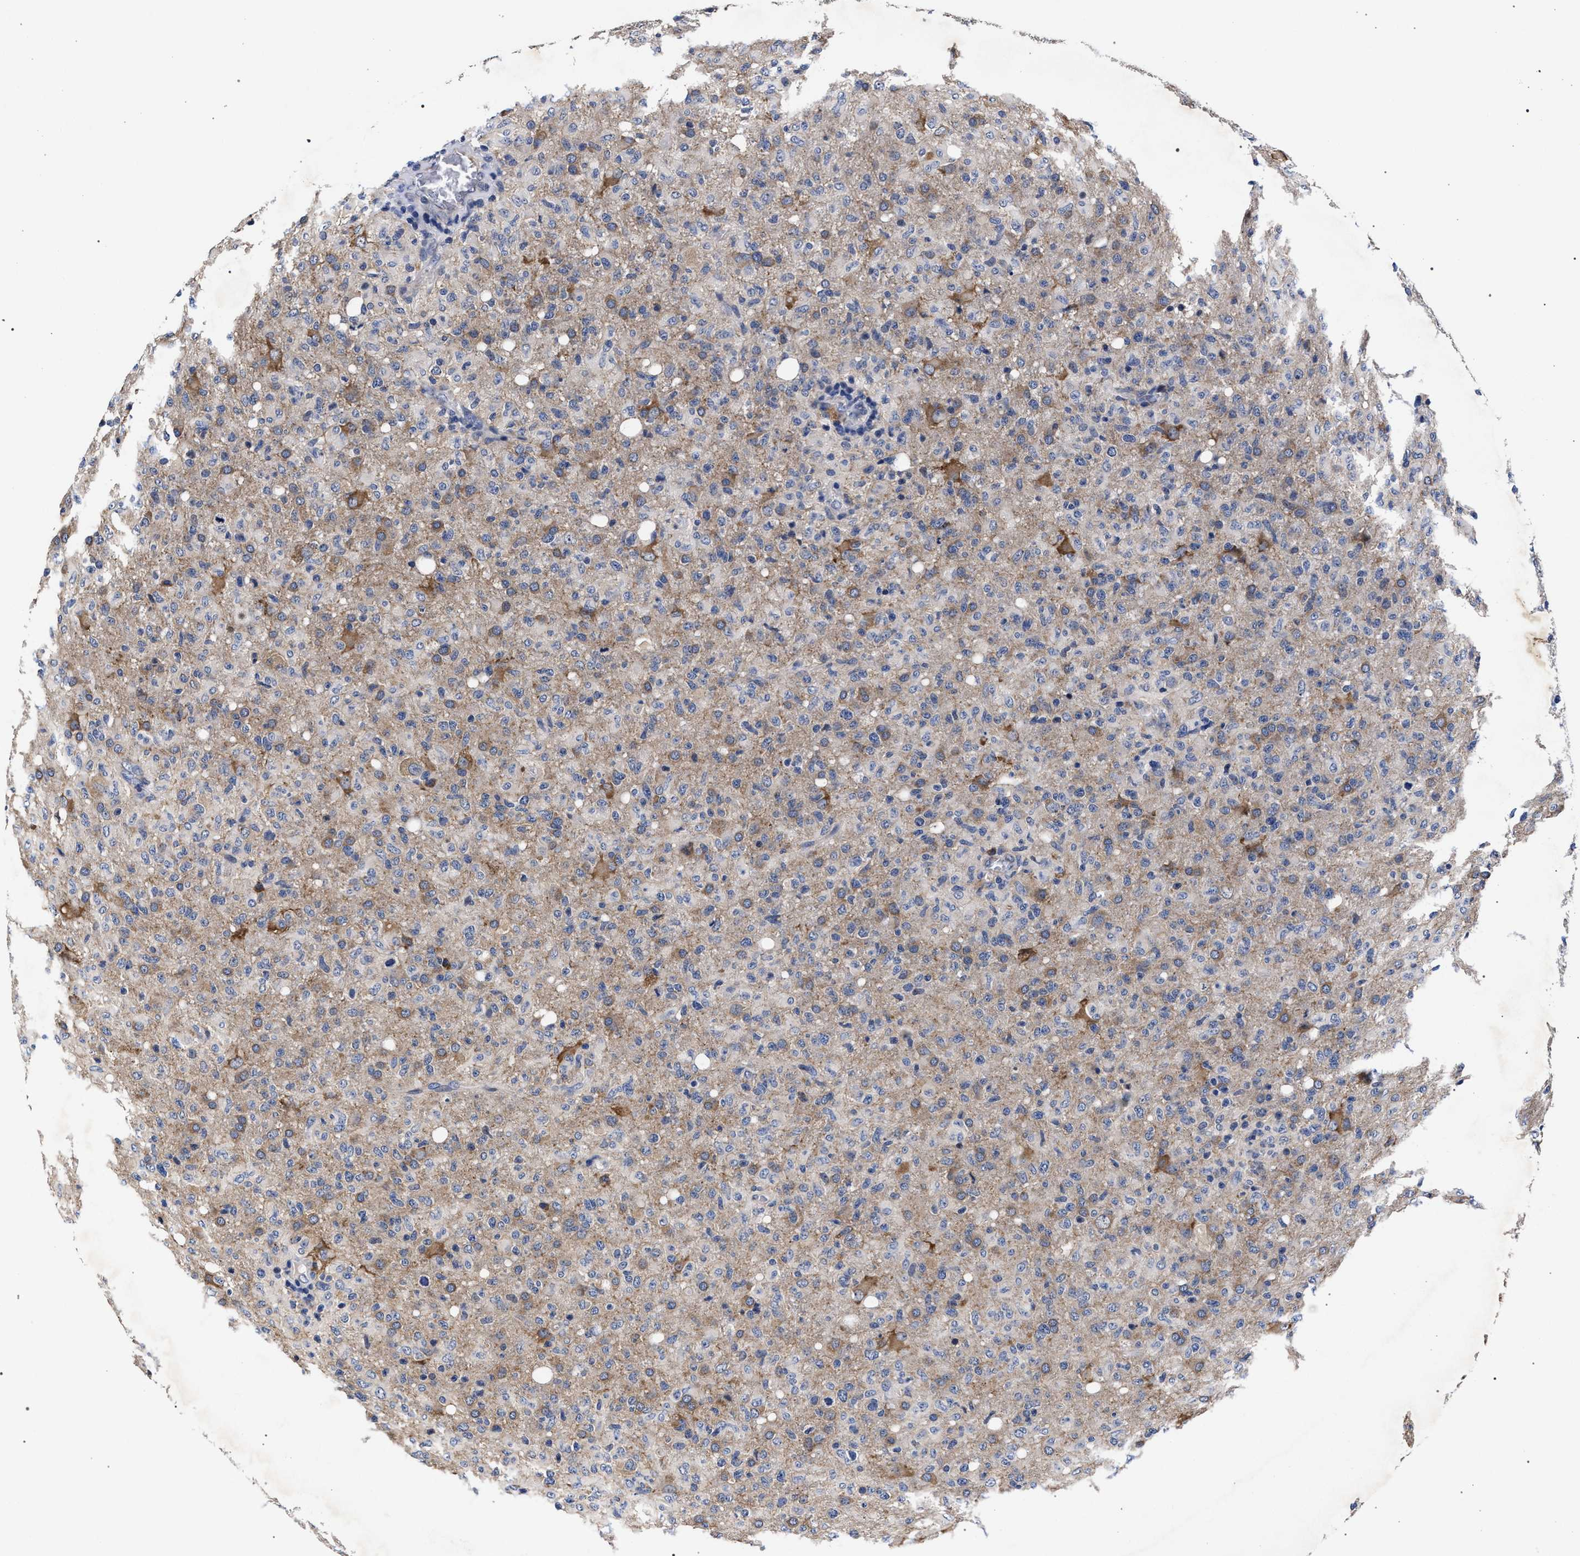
{"staining": {"intensity": "moderate", "quantity": "<25%", "location": "cytoplasmic/membranous"}, "tissue": "glioma", "cell_type": "Tumor cells", "image_type": "cancer", "snomed": [{"axis": "morphology", "description": "Glioma, malignant, High grade"}, {"axis": "topography", "description": "Brain"}], "caption": "A photomicrograph showing moderate cytoplasmic/membranous positivity in about <25% of tumor cells in malignant glioma (high-grade), as visualized by brown immunohistochemical staining.", "gene": "CFAP95", "patient": {"sex": "female", "age": 57}}